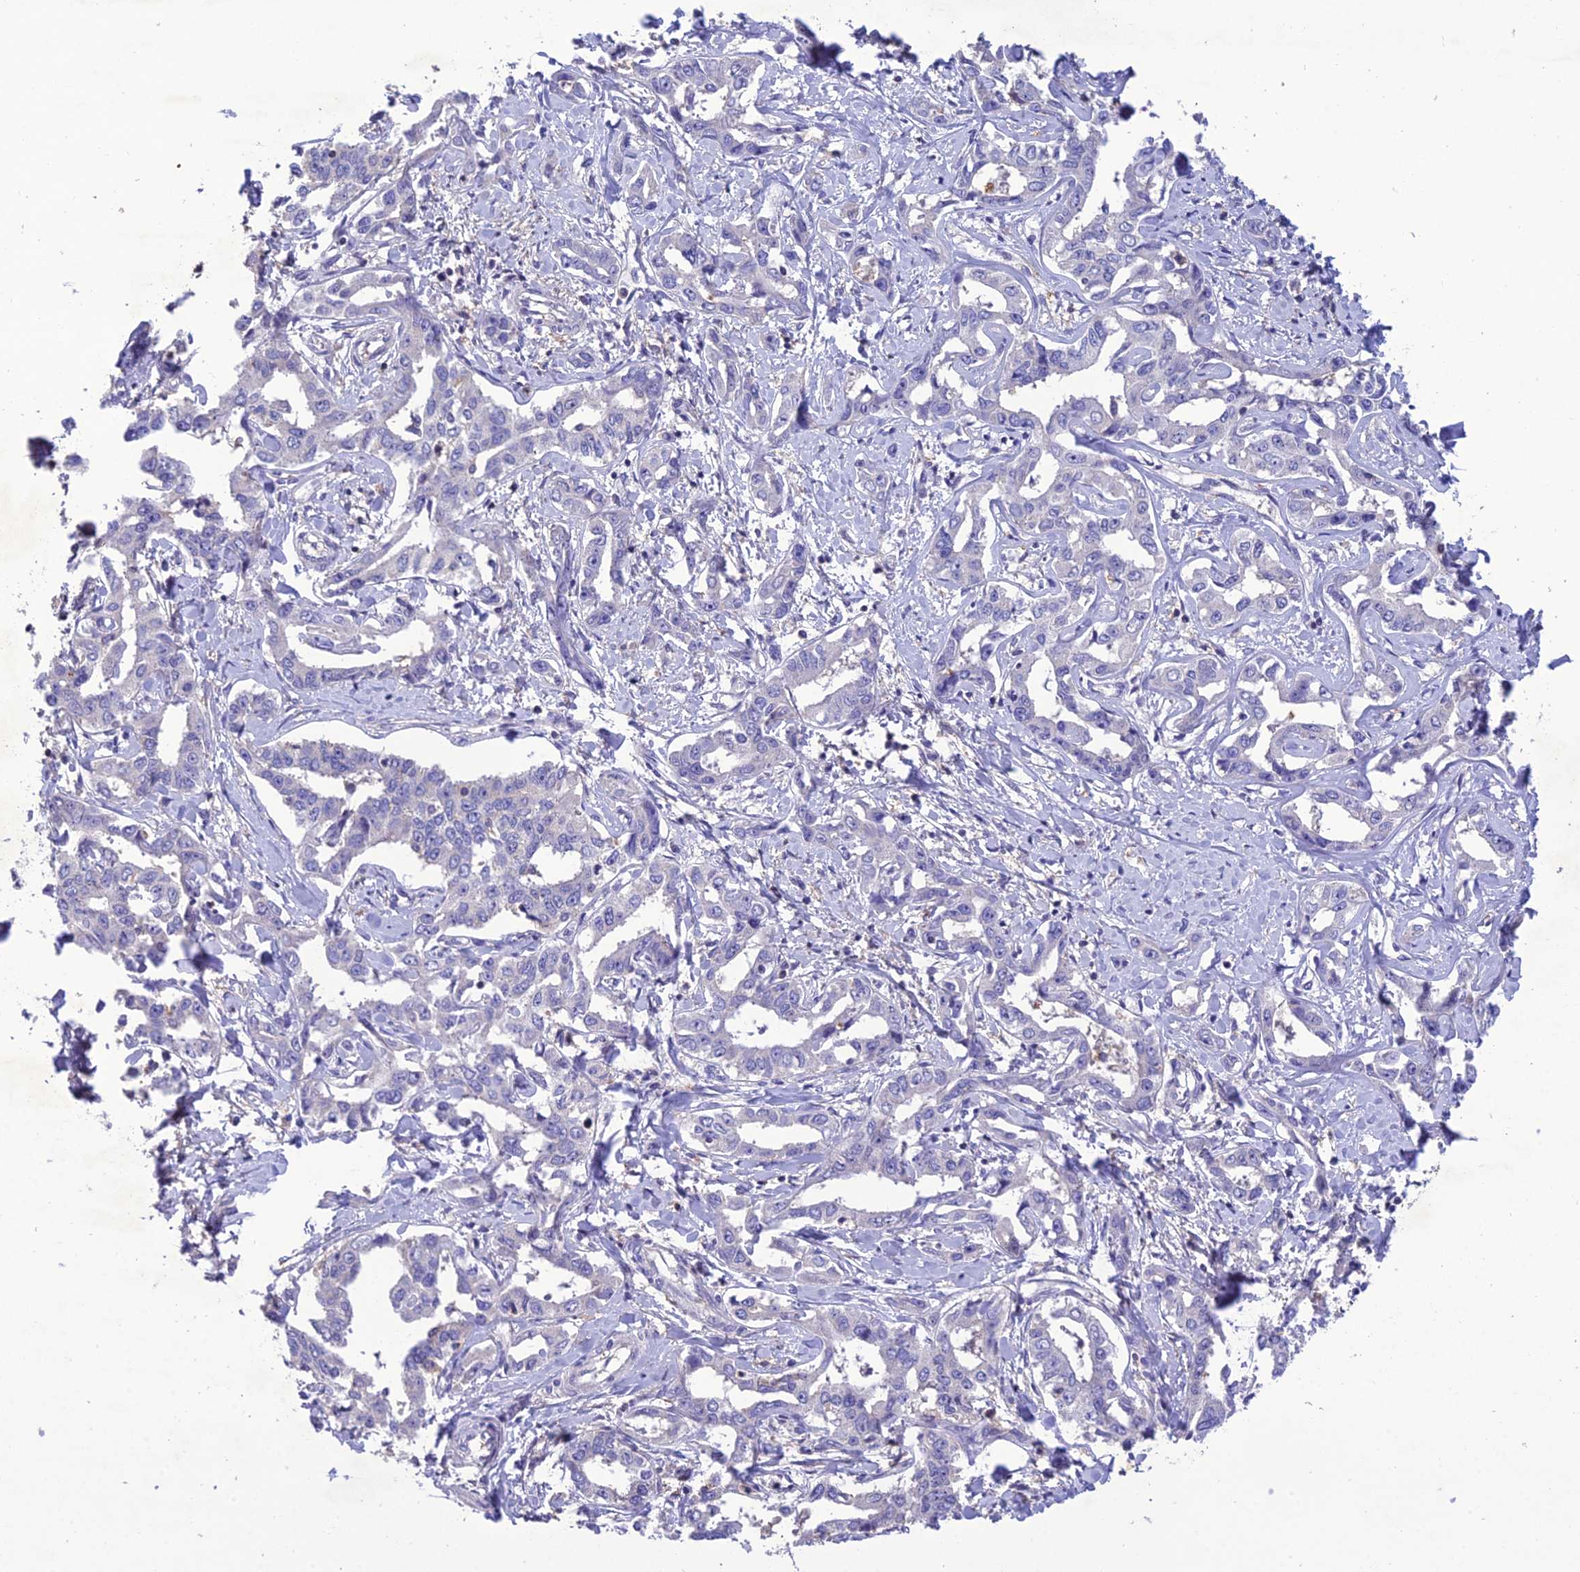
{"staining": {"intensity": "negative", "quantity": "none", "location": "none"}, "tissue": "liver cancer", "cell_type": "Tumor cells", "image_type": "cancer", "snomed": [{"axis": "morphology", "description": "Cholangiocarcinoma"}, {"axis": "topography", "description": "Liver"}], "caption": "Tumor cells are negative for brown protein staining in liver cancer.", "gene": "SNX24", "patient": {"sex": "male", "age": 59}}